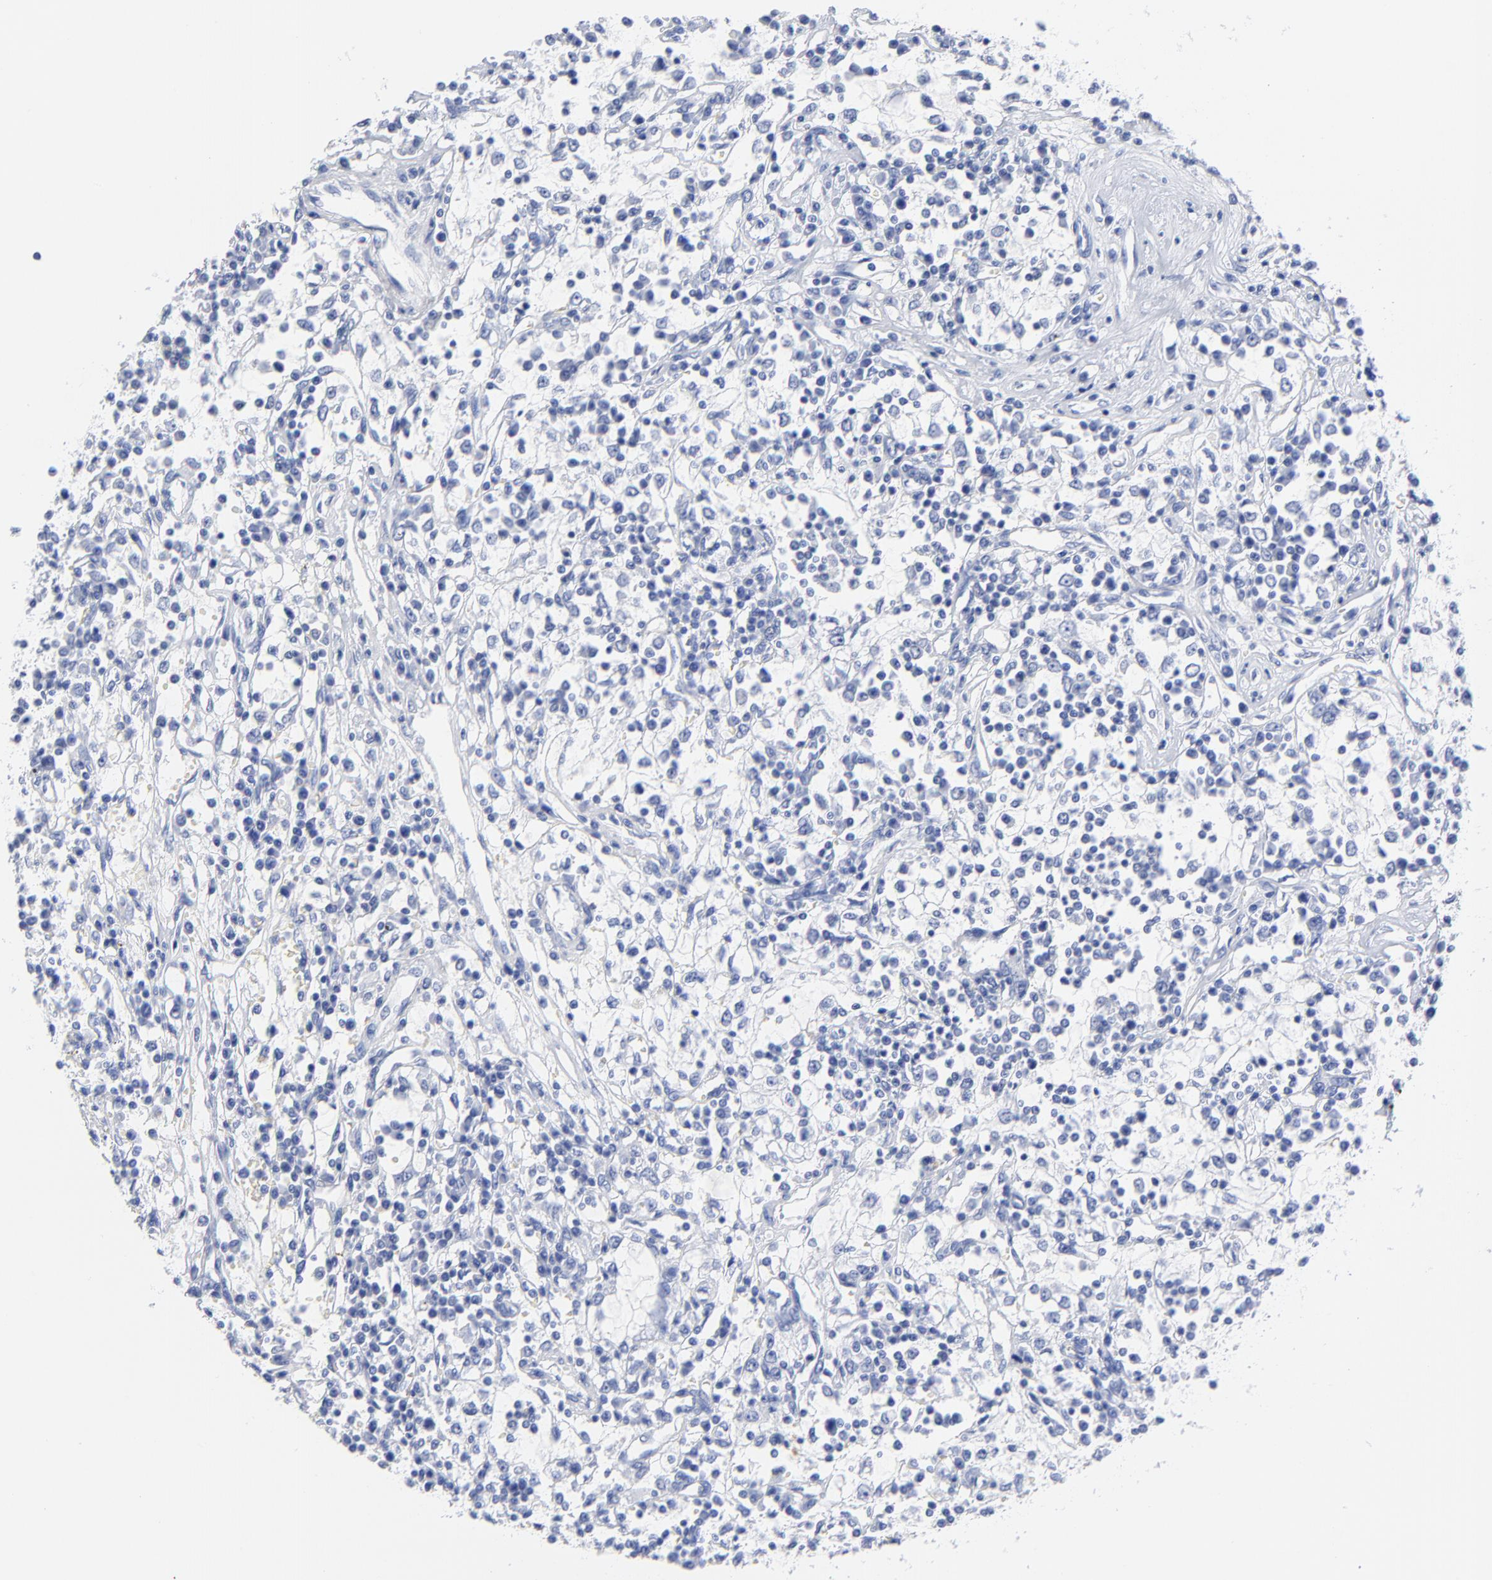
{"staining": {"intensity": "negative", "quantity": "none", "location": "none"}, "tissue": "renal cancer", "cell_type": "Tumor cells", "image_type": "cancer", "snomed": [{"axis": "morphology", "description": "Adenocarcinoma, NOS"}, {"axis": "topography", "description": "Kidney"}], "caption": "Immunohistochemical staining of renal cancer exhibits no significant positivity in tumor cells. Brightfield microscopy of IHC stained with DAB (brown) and hematoxylin (blue), captured at high magnification.", "gene": "ACY1", "patient": {"sex": "male", "age": 82}}